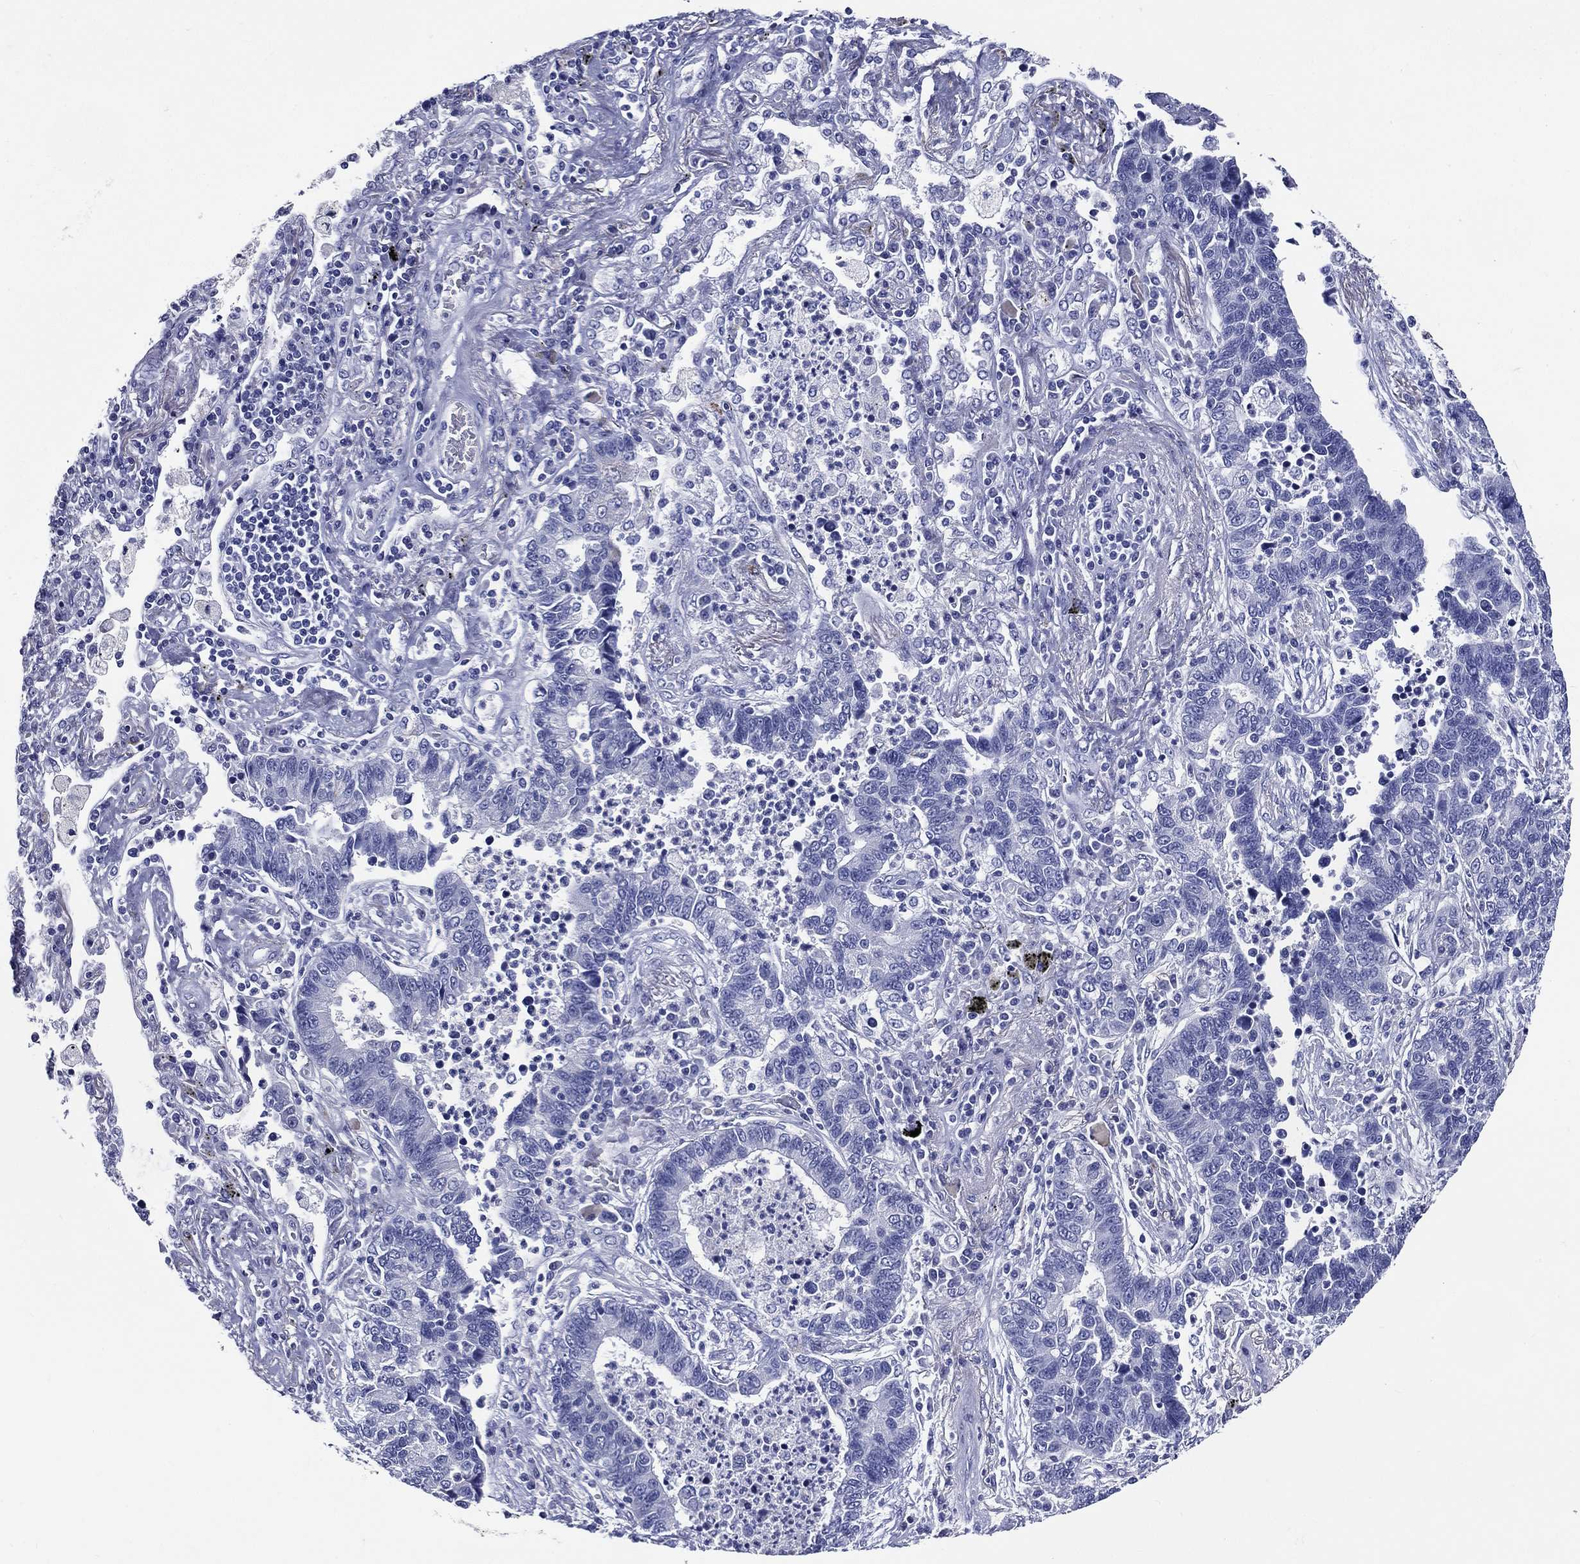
{"staining": {"intensity": "negative", "quantity": "none", "location": "none"}, "tissue": "lung cancer", "cell_type": "Tumor cells", "image_type": "cancer", "snomed": [{"axis": "morphology", "description": "Adenocarcinoma, NOS"}, {"axis": "topography", "description": "Lung"}], "caption": "This is an immunohistochemistry photomicrograph of human lung adenocarcinoma. There is no positivity in tumor cells.", "gene": "ACE2", "patient": {"sex": "female", "age": 57}}